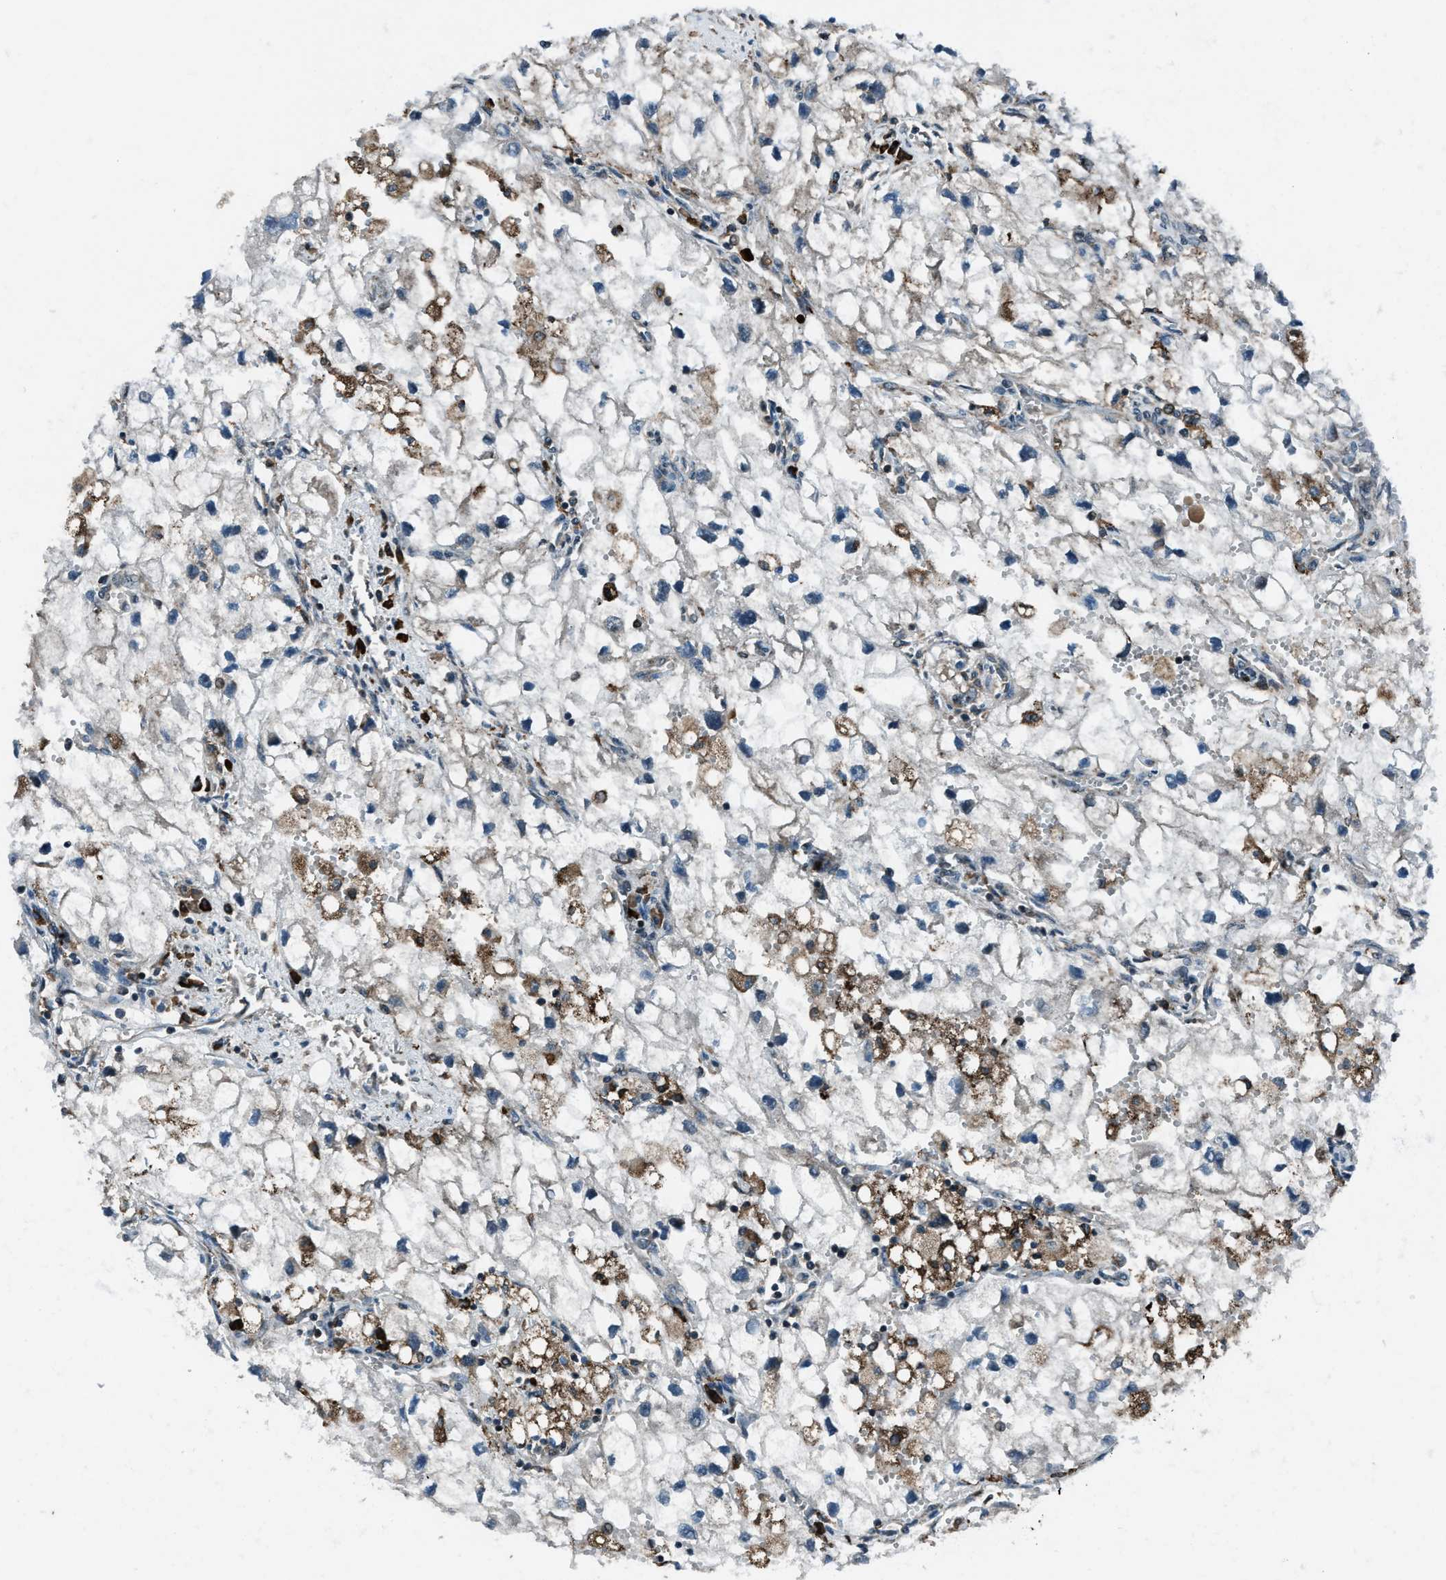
{"staining": {"intensity": "moderate", "quantity": "<25%", "location": "cytoplasmic/membranous"}, "tissue": "renal cancer", "cell_type": "Tumor cells", "image_type": "cancer", "snomed": [{"axis": "morphology", "description": "Adenocarcinoma, NOS"}, {"axis": "topography", "description": "Kidney"}], "caption": "An immunohistochemistry image of tumor tissue is shown. Protein staining in brown shows moderate cytoplasmic/membranous positivity in adenocarcinoma (renal) within tumor cells.", "gene": "ACTL9", "patient": {"sex": "female", "age": 70}}